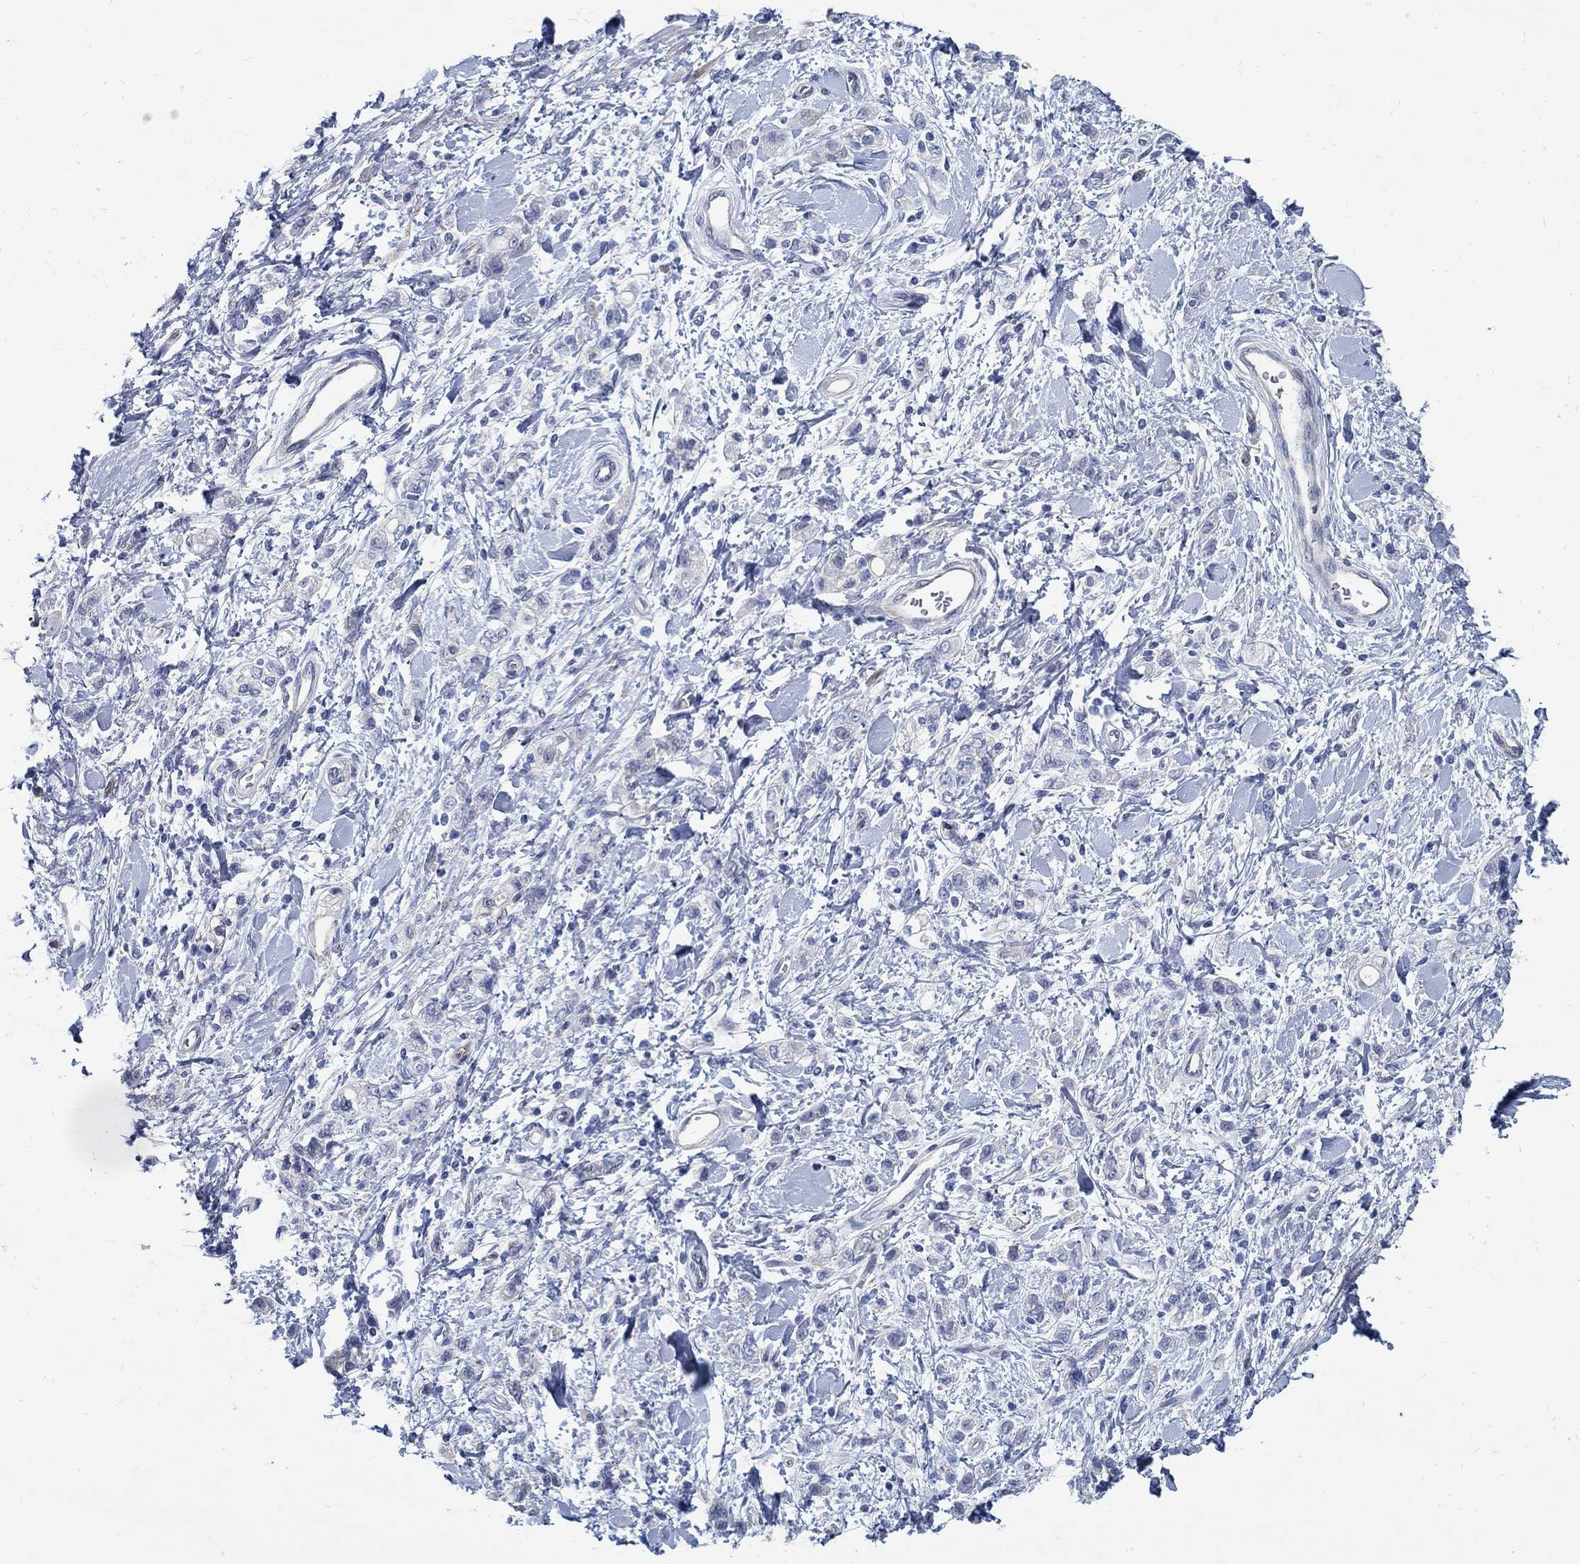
{"staining": {"intensity": "negative", "quantity": "none", "location": "none"}, "tissue": "stomach cancer", "cell_type": "Tumor cells", "image_type": "cancer", "snomed": [{"axis": "morphology", "description": "Adenocarcinoma, NOS"}, {"axis": "topography", "description": "Stomach"}], "caption": "IHC of human stomach cancer displays no expression in tumor cells.", "gene": "C15orf39", "patient": {"sex": "male", "age": 77}}